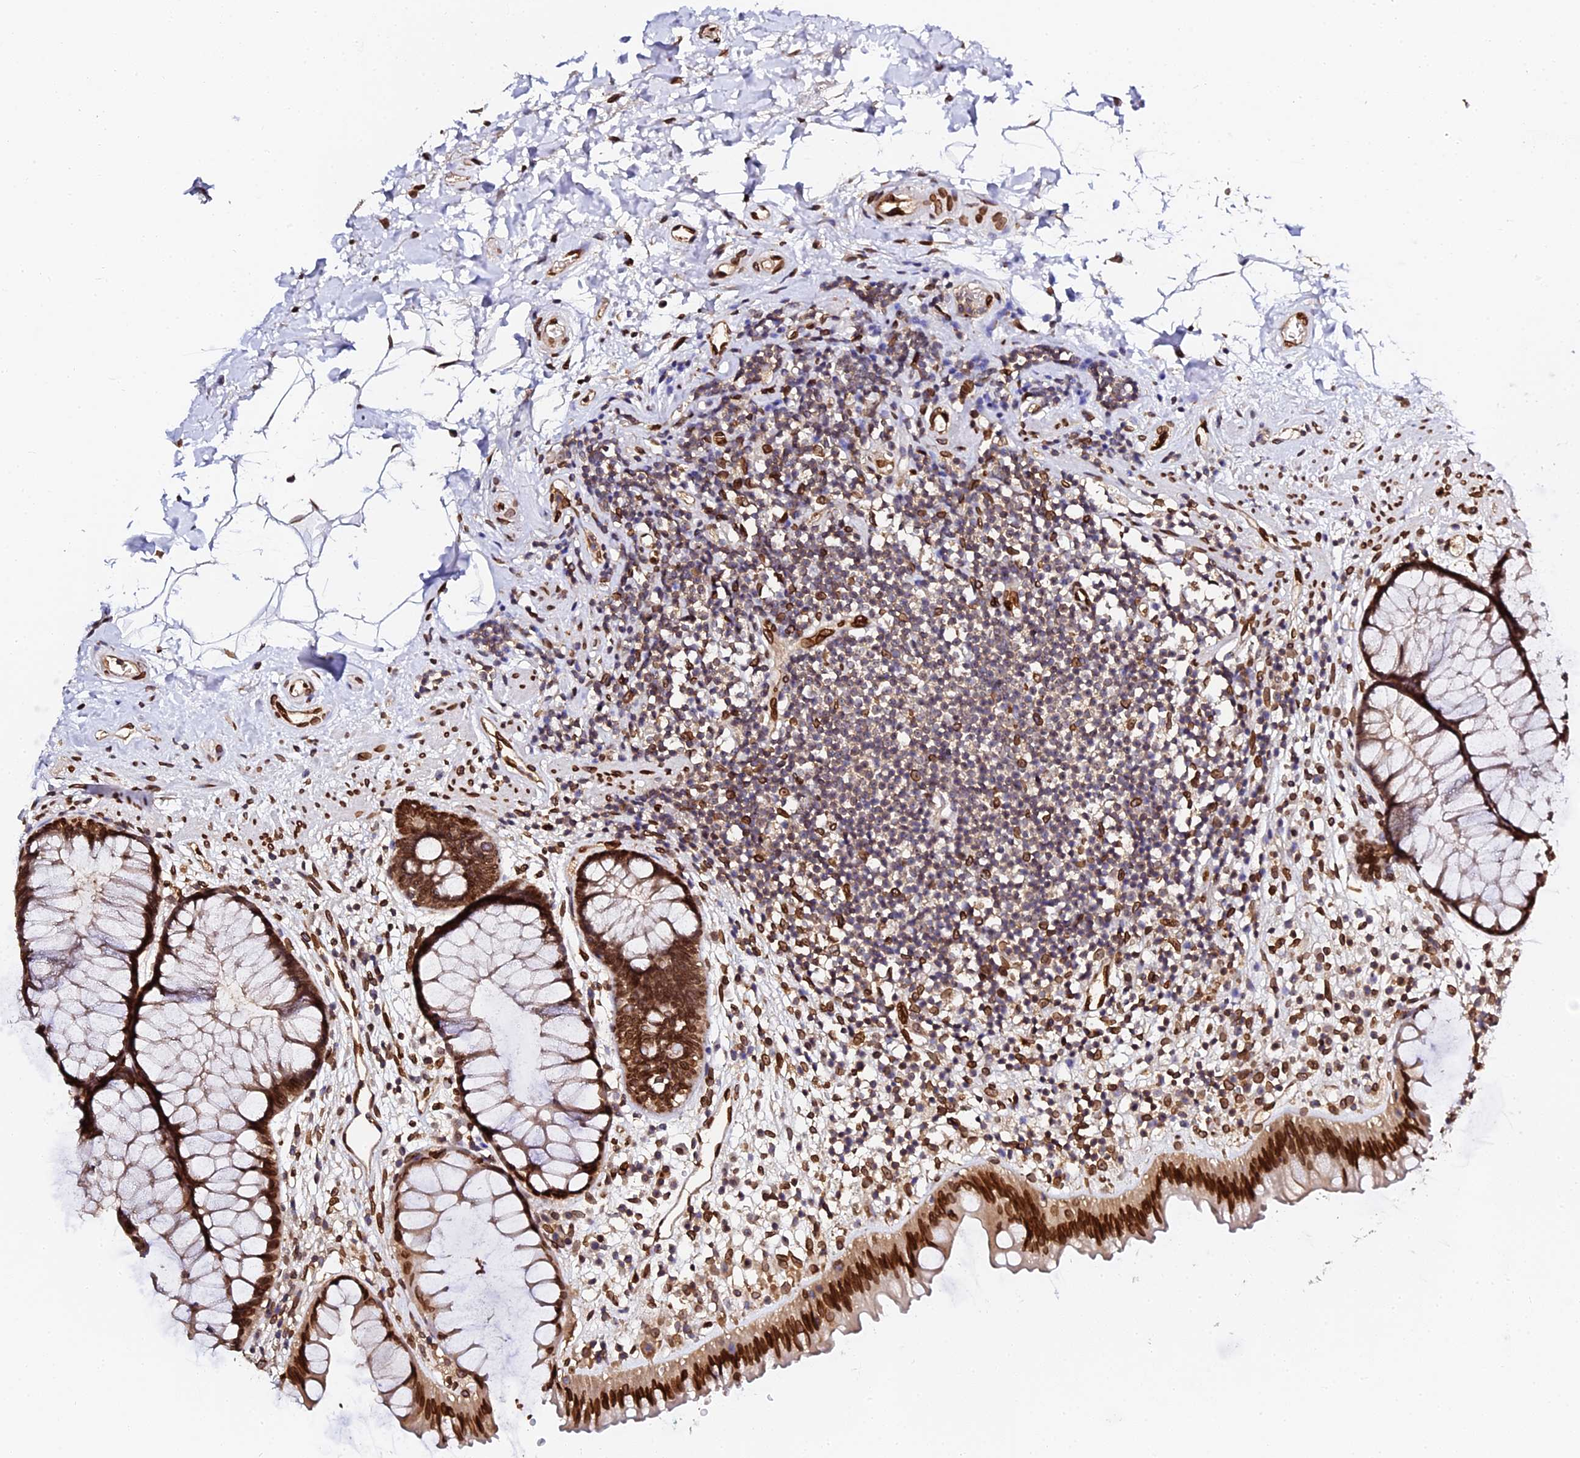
{"staining": {"intensity": "strong", "quantity": ">75%", "location": "nuclear"}, "tissue": "rectum", "cell_type": "Glandular cells", "image_type": "normal", "snomed": [{"axis": "morphology", "description": "Normal tissue, NOS"}, {"axis": "topography", "description": "Rectum"}], "caption": "This image exhibits IHC staining of normal human rectum, with high strong nuclear expression in approximately >75% of glandular cells.", "gene": "ANAPC5", "patient": {"sex": "male", "age": 51}}